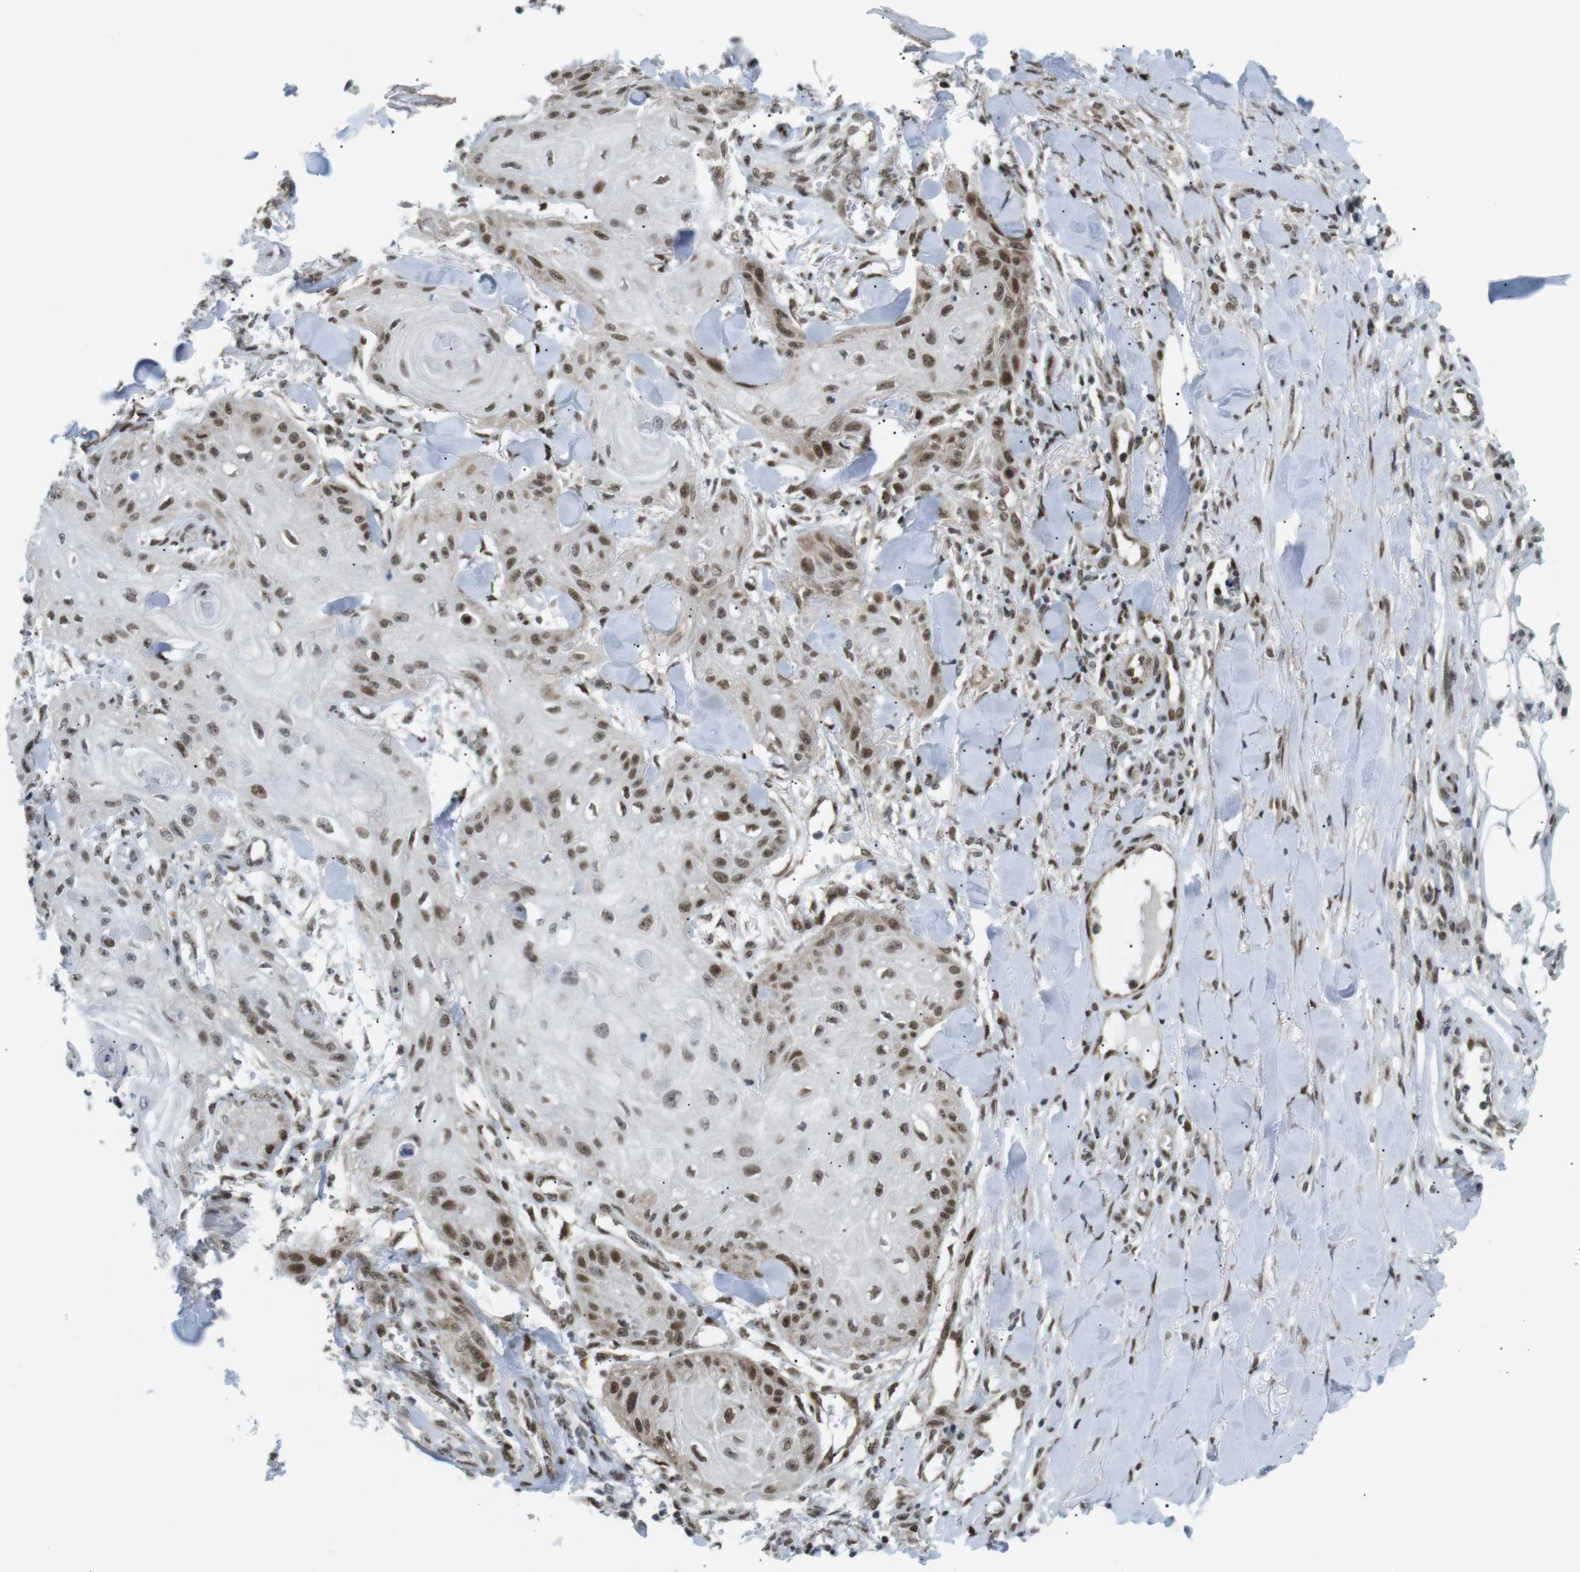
{"staining": {"intensity": "moderate", "quantity": ">75%", "location": "nuclear"}, "tissue": "skin cancer", "cell_type": "Tumor cells", "image_type": "cancer", "snomed": [{"axis": "morphology", "description": "Squamous cell carcinoma, NOS"}, {"axis": "topography", "description": "Skin"}], "caption": "High-power microscopy captured an immunohistochemistry micrograph of squamous cell carcinoma (skin), revealing moderate nuclear staining in approximately >75% of tumor cells.", "gene": "CDC27", "patient": {"sex": "male", "age": 74}}